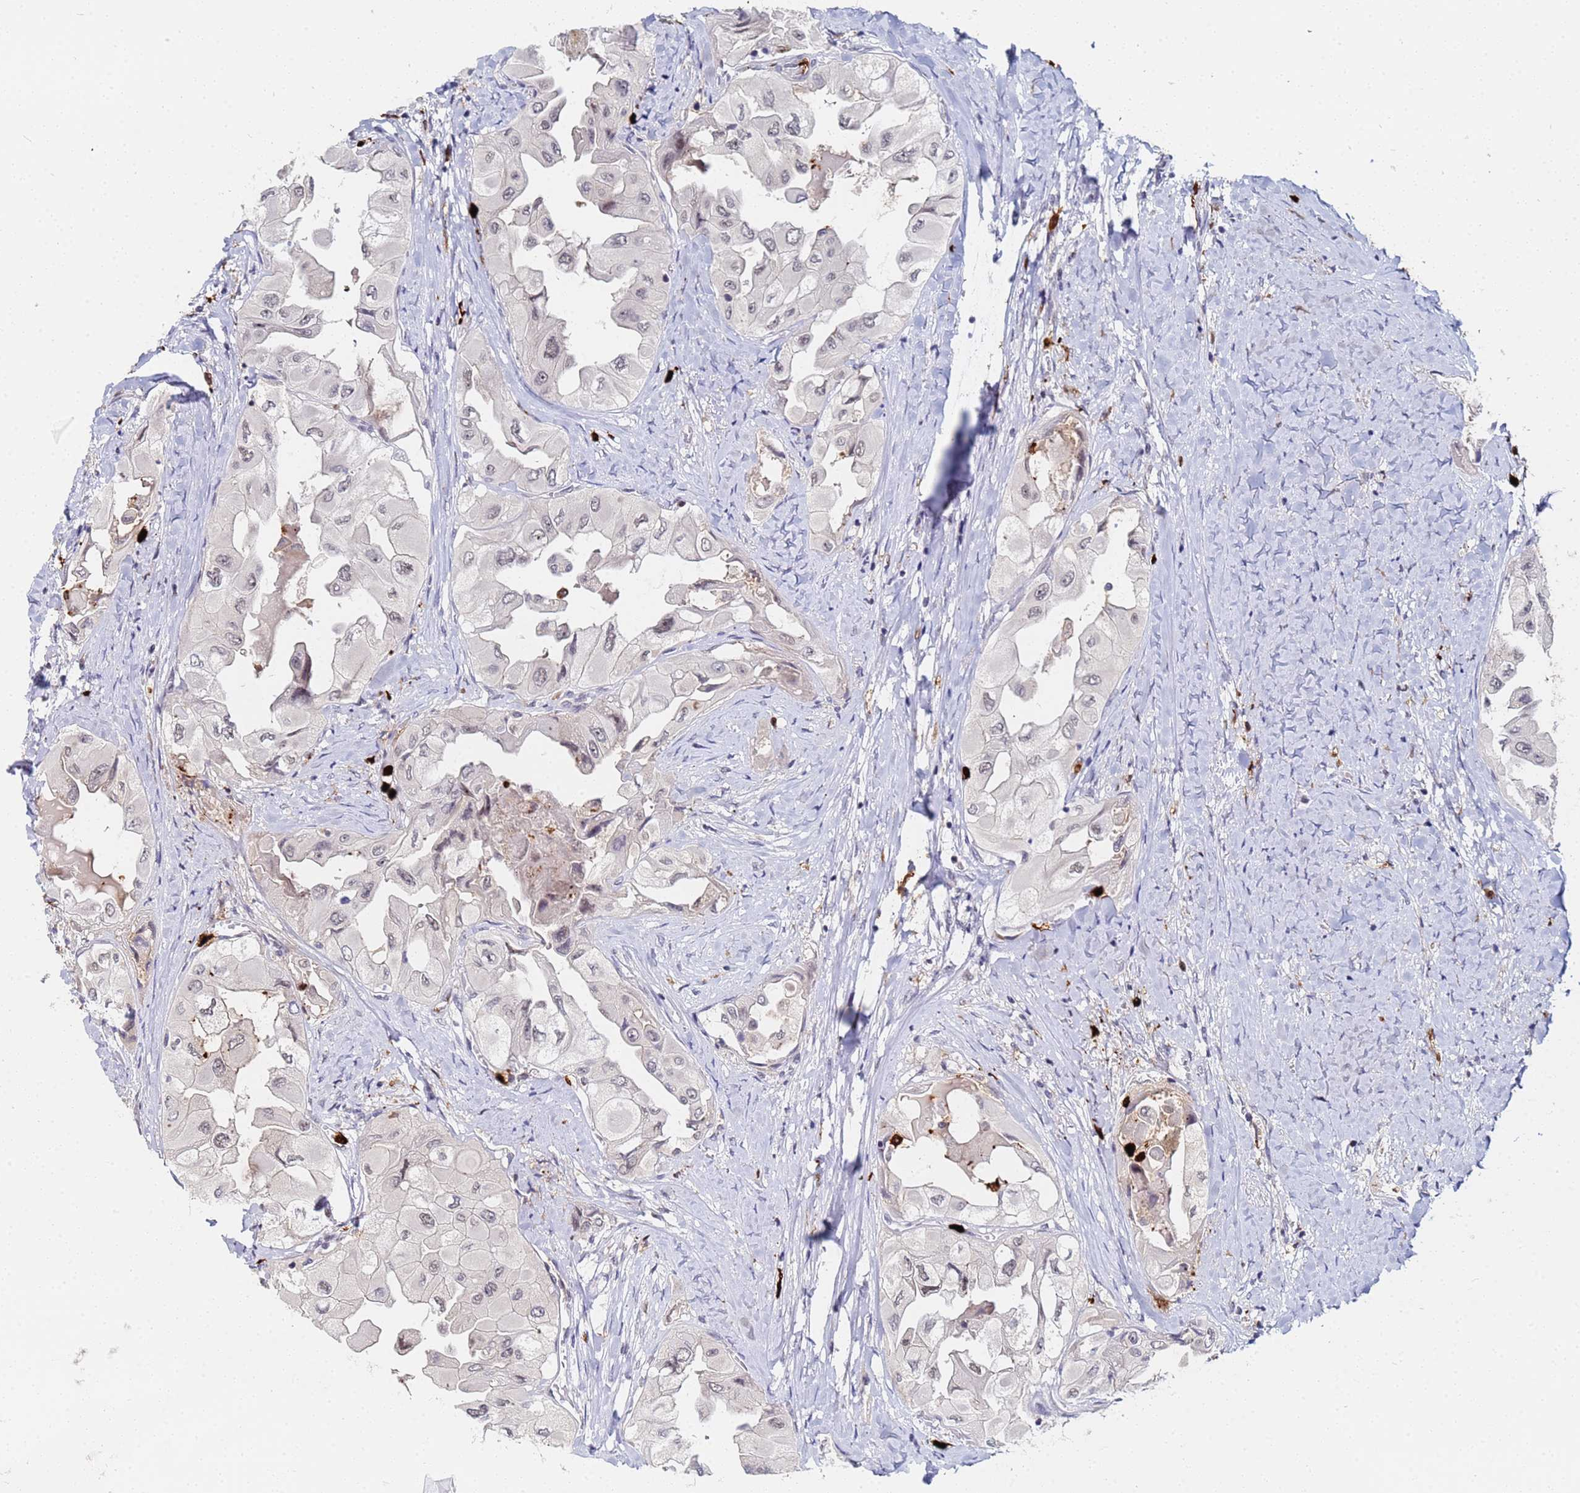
{"staining": {"intensity": "weak", "quantity": "<25%", "location": "nuclear"}, "tissue": "thyroid cancer", "cell_type": "Tumor cells", "image_type": "cancer", "snomed": [{"axis": "morphology", "description": "Normal tissue, NOS"}, {"axis": "morphology", "description": "Papillary adenocarcinoma, NOS"}, {"axis": "topography", "description": "Thyroid gland"}], "caption": "This is a histopathology image of immunohistochemistry (IHC) staining of papillary adenocarcinoma (thyroid), which shows no expression in tumor cells.", "gene": "MTCL1", "patient": {"sex": "female", "age": 59}}